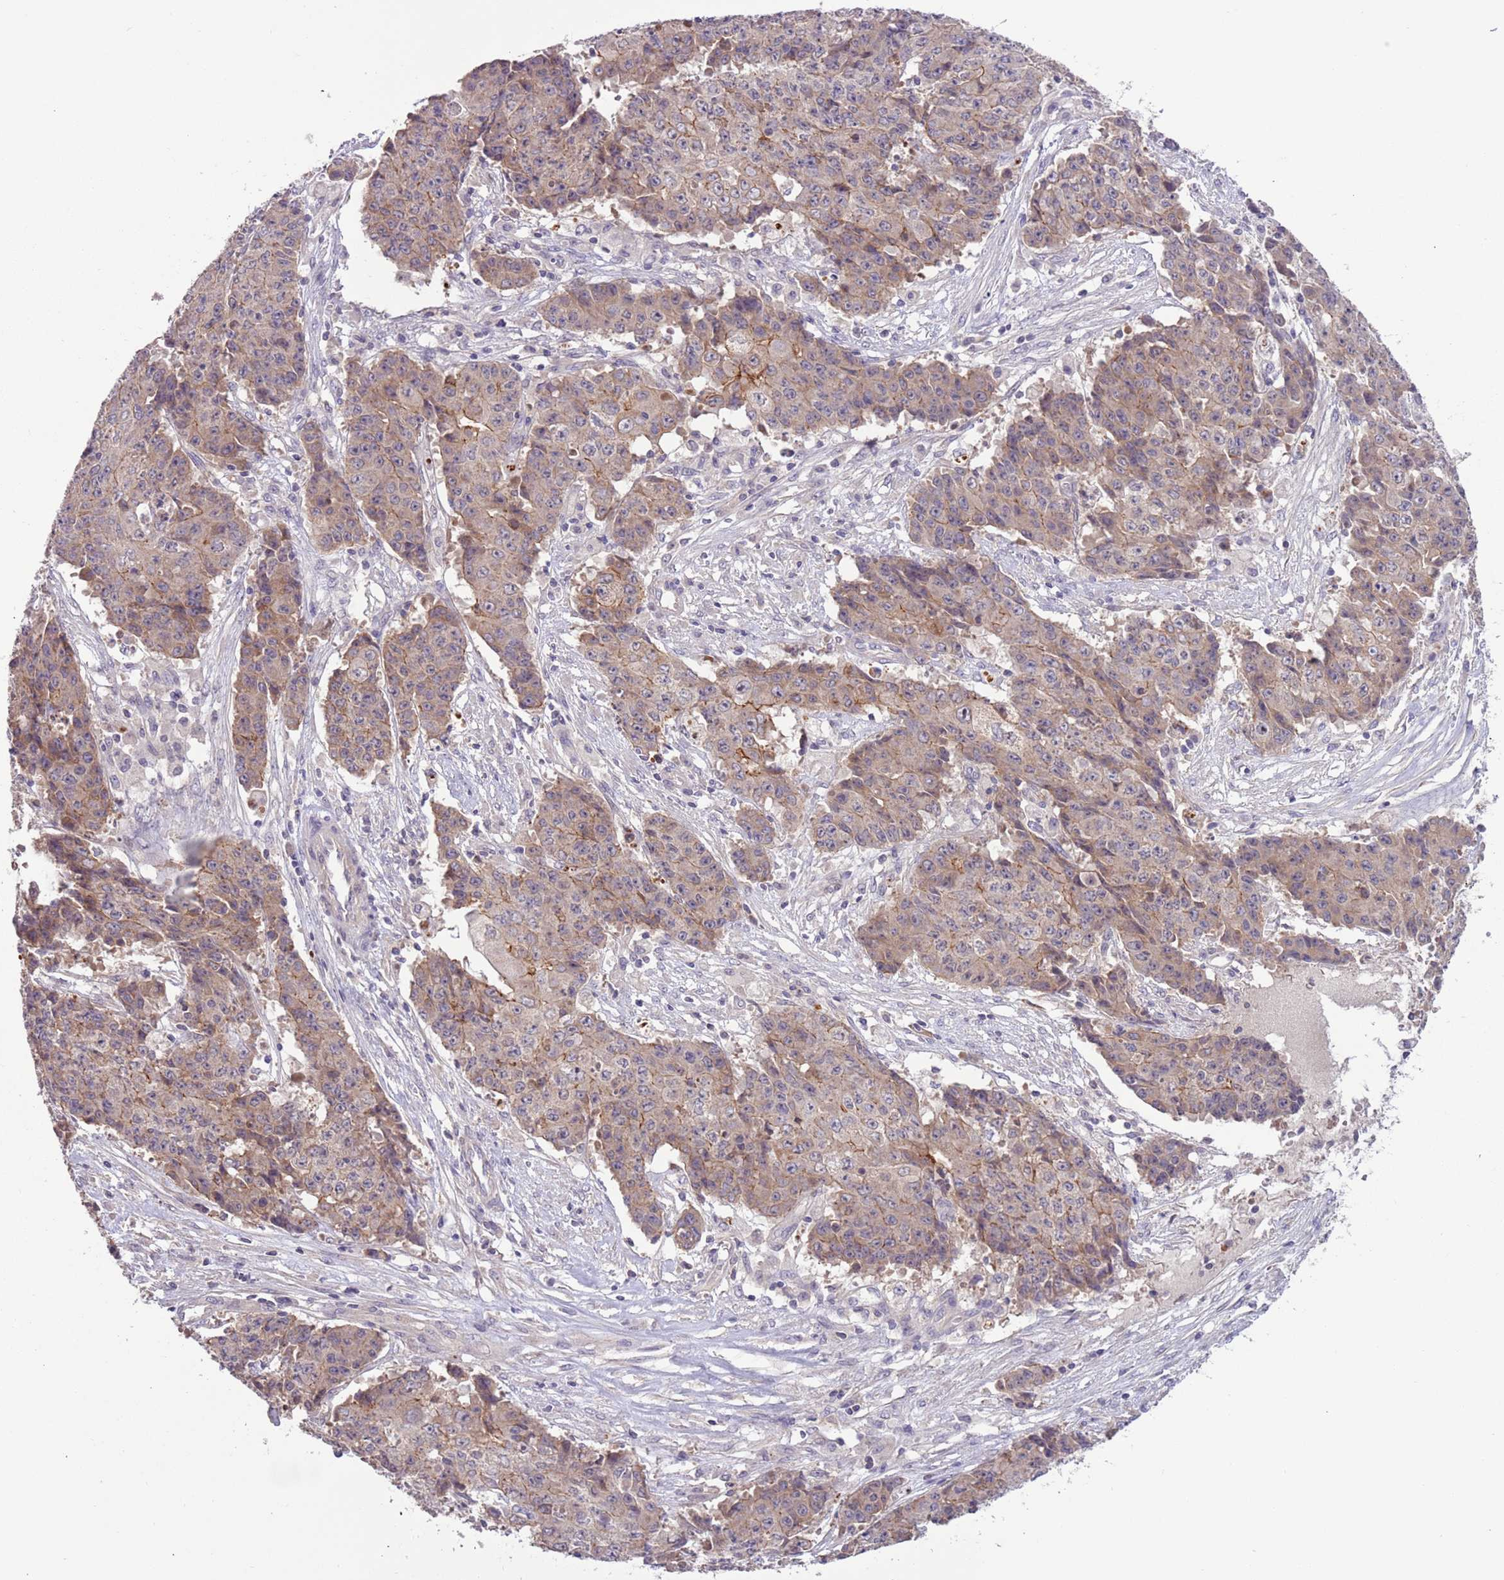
{"staining": {"intensity": "weak", "quantity": ">75%", "location": "cytoplasmic/membranous"}, "tissue": "ovarian cancer", "cell_type": "Tumor cells", "image_type": "cancer", "snomed": [{"axis": "morphology", "description": "Carcinoma, endometroid"}, {"axis": "topography", "description": "Ovary"}], "caption": "Brown immunohistochemical staining in ovarian cancer exhibits weak cytoplasmic/membranous staining in approximately >75% of tumor cells.", "gene": "SHROOM3", "patient": {"sex": "female", "age": 42}}